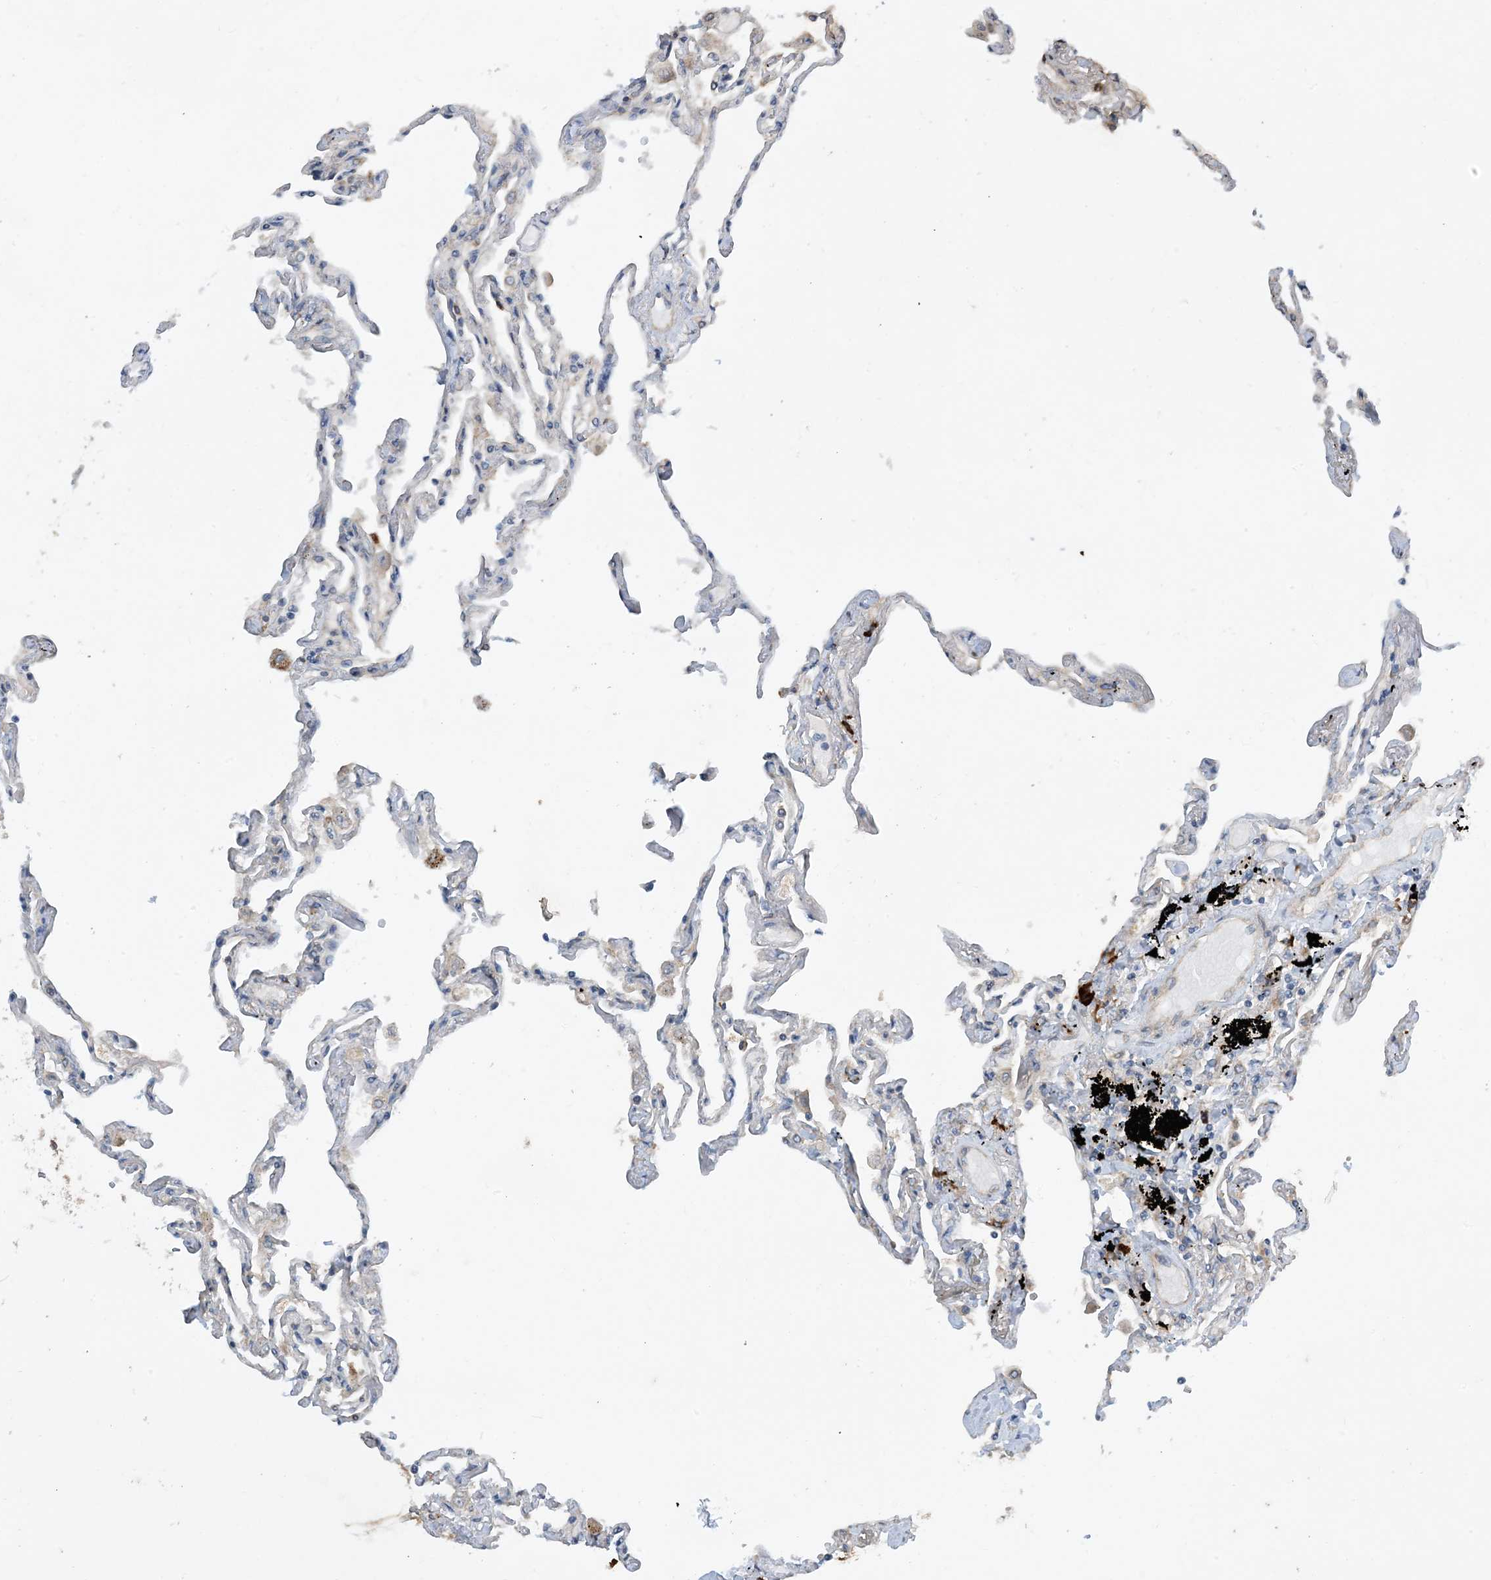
{"staining": {"intensity": "weak", "quantity": "25%-75%", "location": "cytoplasmic/membranous"}, "tissue": "lung", "cell_type": "Alveolar cells", "image_type": "normal", "snomed": [{"axis": "morphology", "description": "Normal tissue, NOS"}, {"axis": "topography", "description": "Lung"}], "caption": "Benign lung shows weak cytoplasmic/membranous positivity in approximately 25%-75% of alveolar cells.", "gene": "PHOSPHO2", "patient": {"sex": "female", "age": 67}}